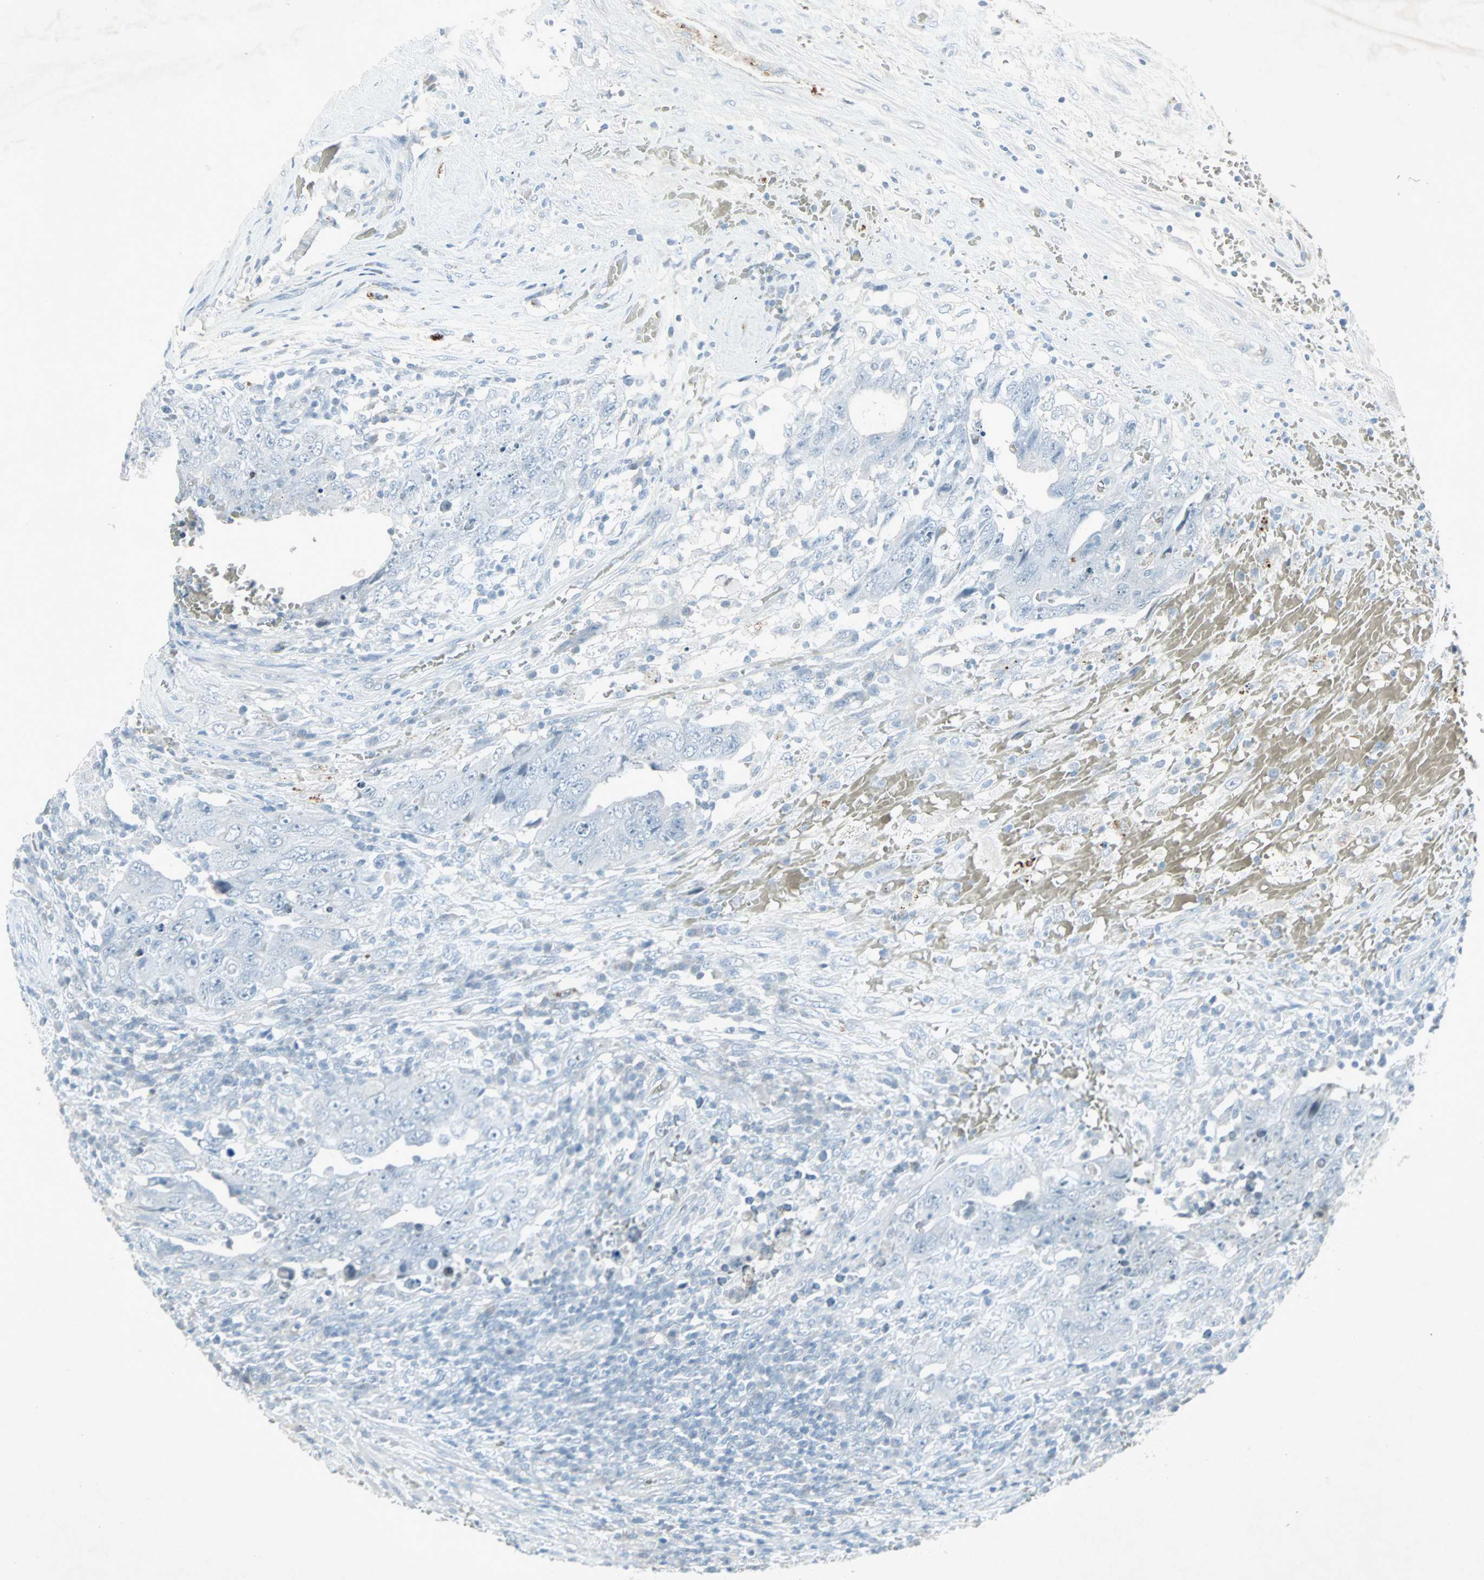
{"staining": {"intensity": "negative", "quantity": "none", "location": "none"}, "tissue": "testis cancer", "cell_type": "Tumor cells", "image_type": "cancer", "snomed": [{"axis": "morphology", "description": "Carcinoma, Embryonal, NOS"}, {"axis": "topography", "description": "Testis"}], "caption": "An IHC micrograph of testis cancer is shown. There is no staining in tumor cells of testis cancer.", "gene": "LANCL3", "patient": {"sex": "male", "age": 26}}